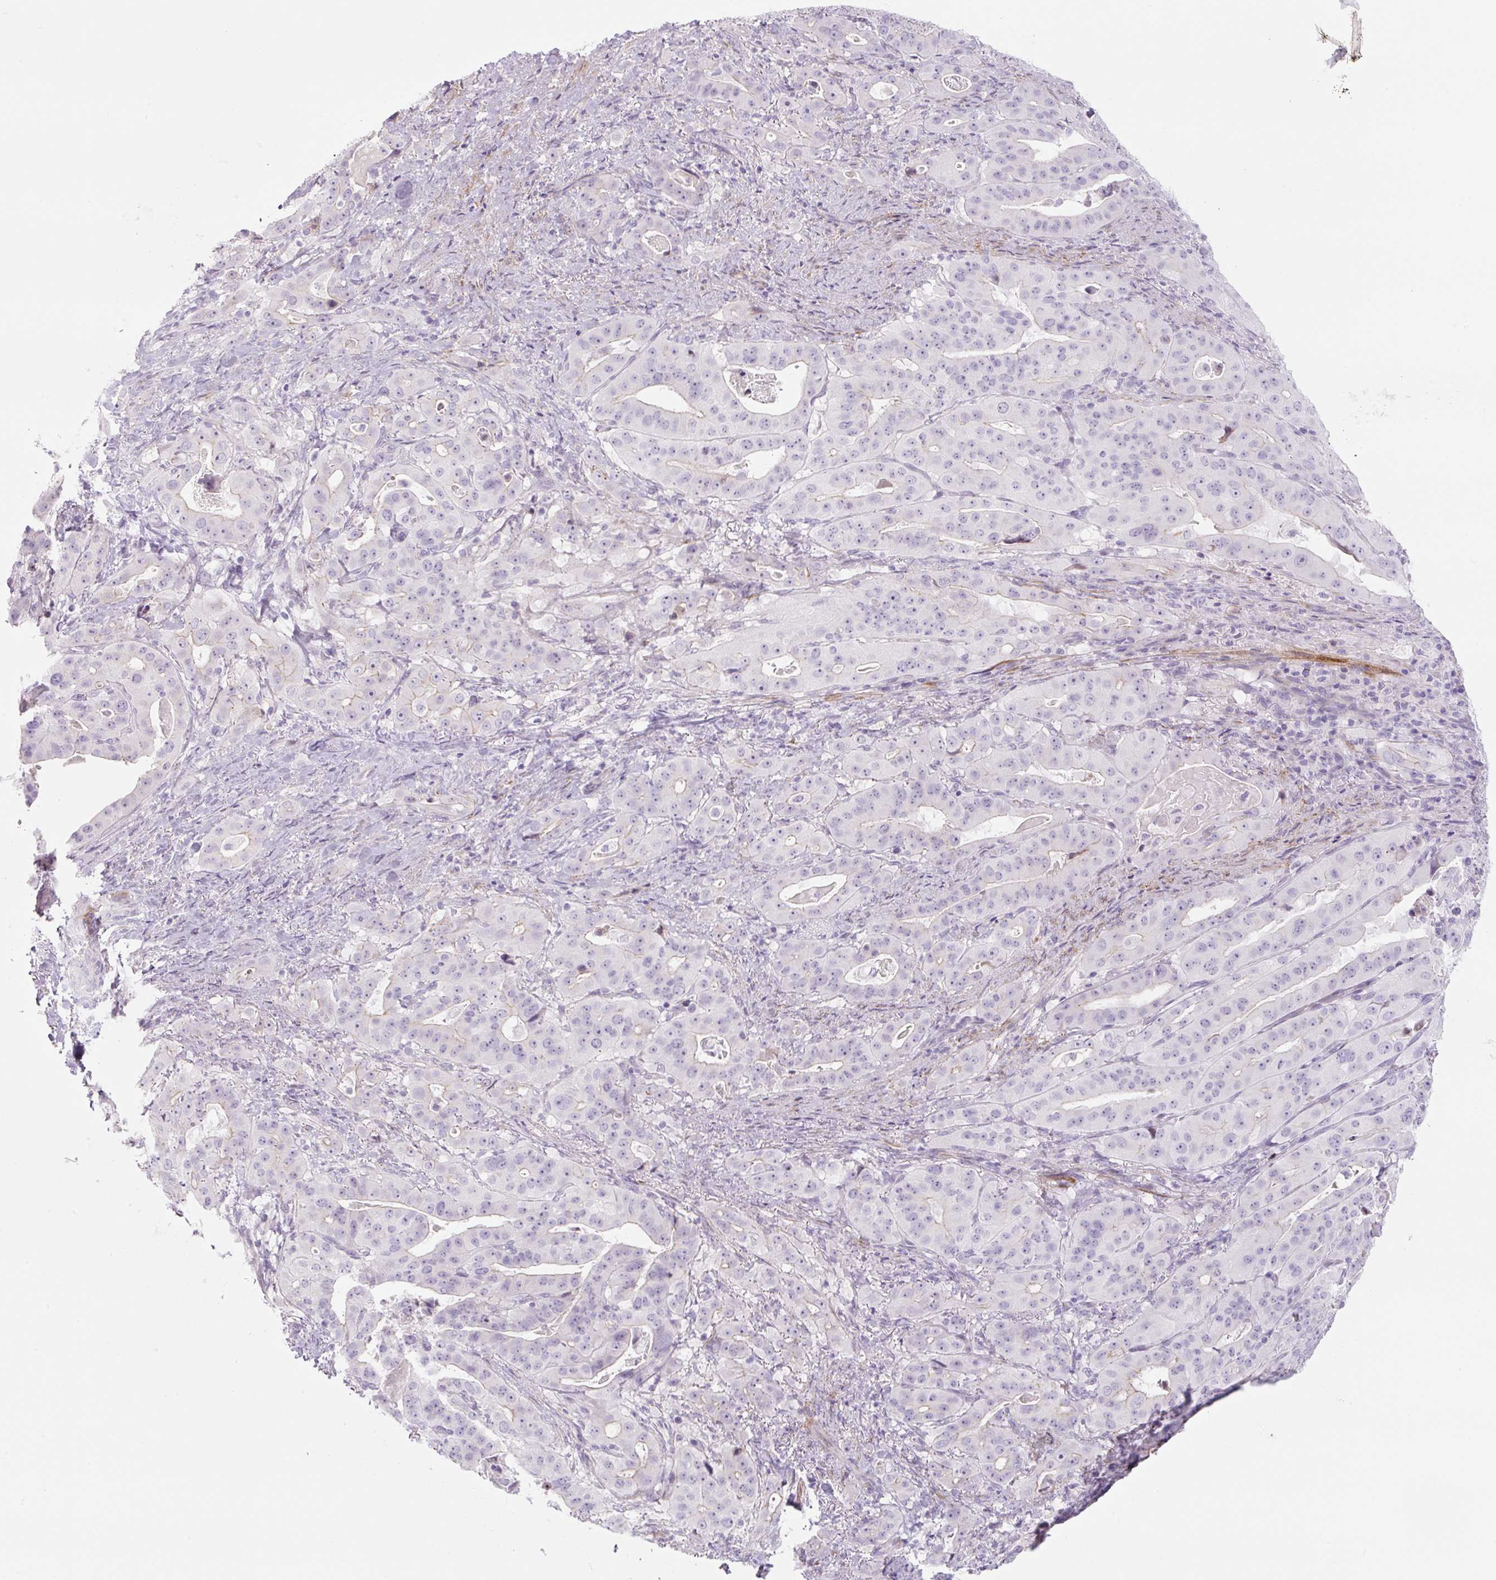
{"staining": {"intensity": "negative", "quantity": "none", "location": "none"}, "tissue": "stomach cancer", "cell_type": "Tumor cells", "image_type": "cancer", "snomed": [{"axis": "morphology", "description": "Adenocarcinoma, NOS"}, {"axis": "topography", "description": "Stomach"}], "caption": "DAB (3,3'-diaminobenzidine) immunohistochemical staining of stomach cancer (adenocarcinoma) shows no significant positivity in tumor cells.", "gene": "PRM1", "patient": {"sex": "male", "age": 48}}